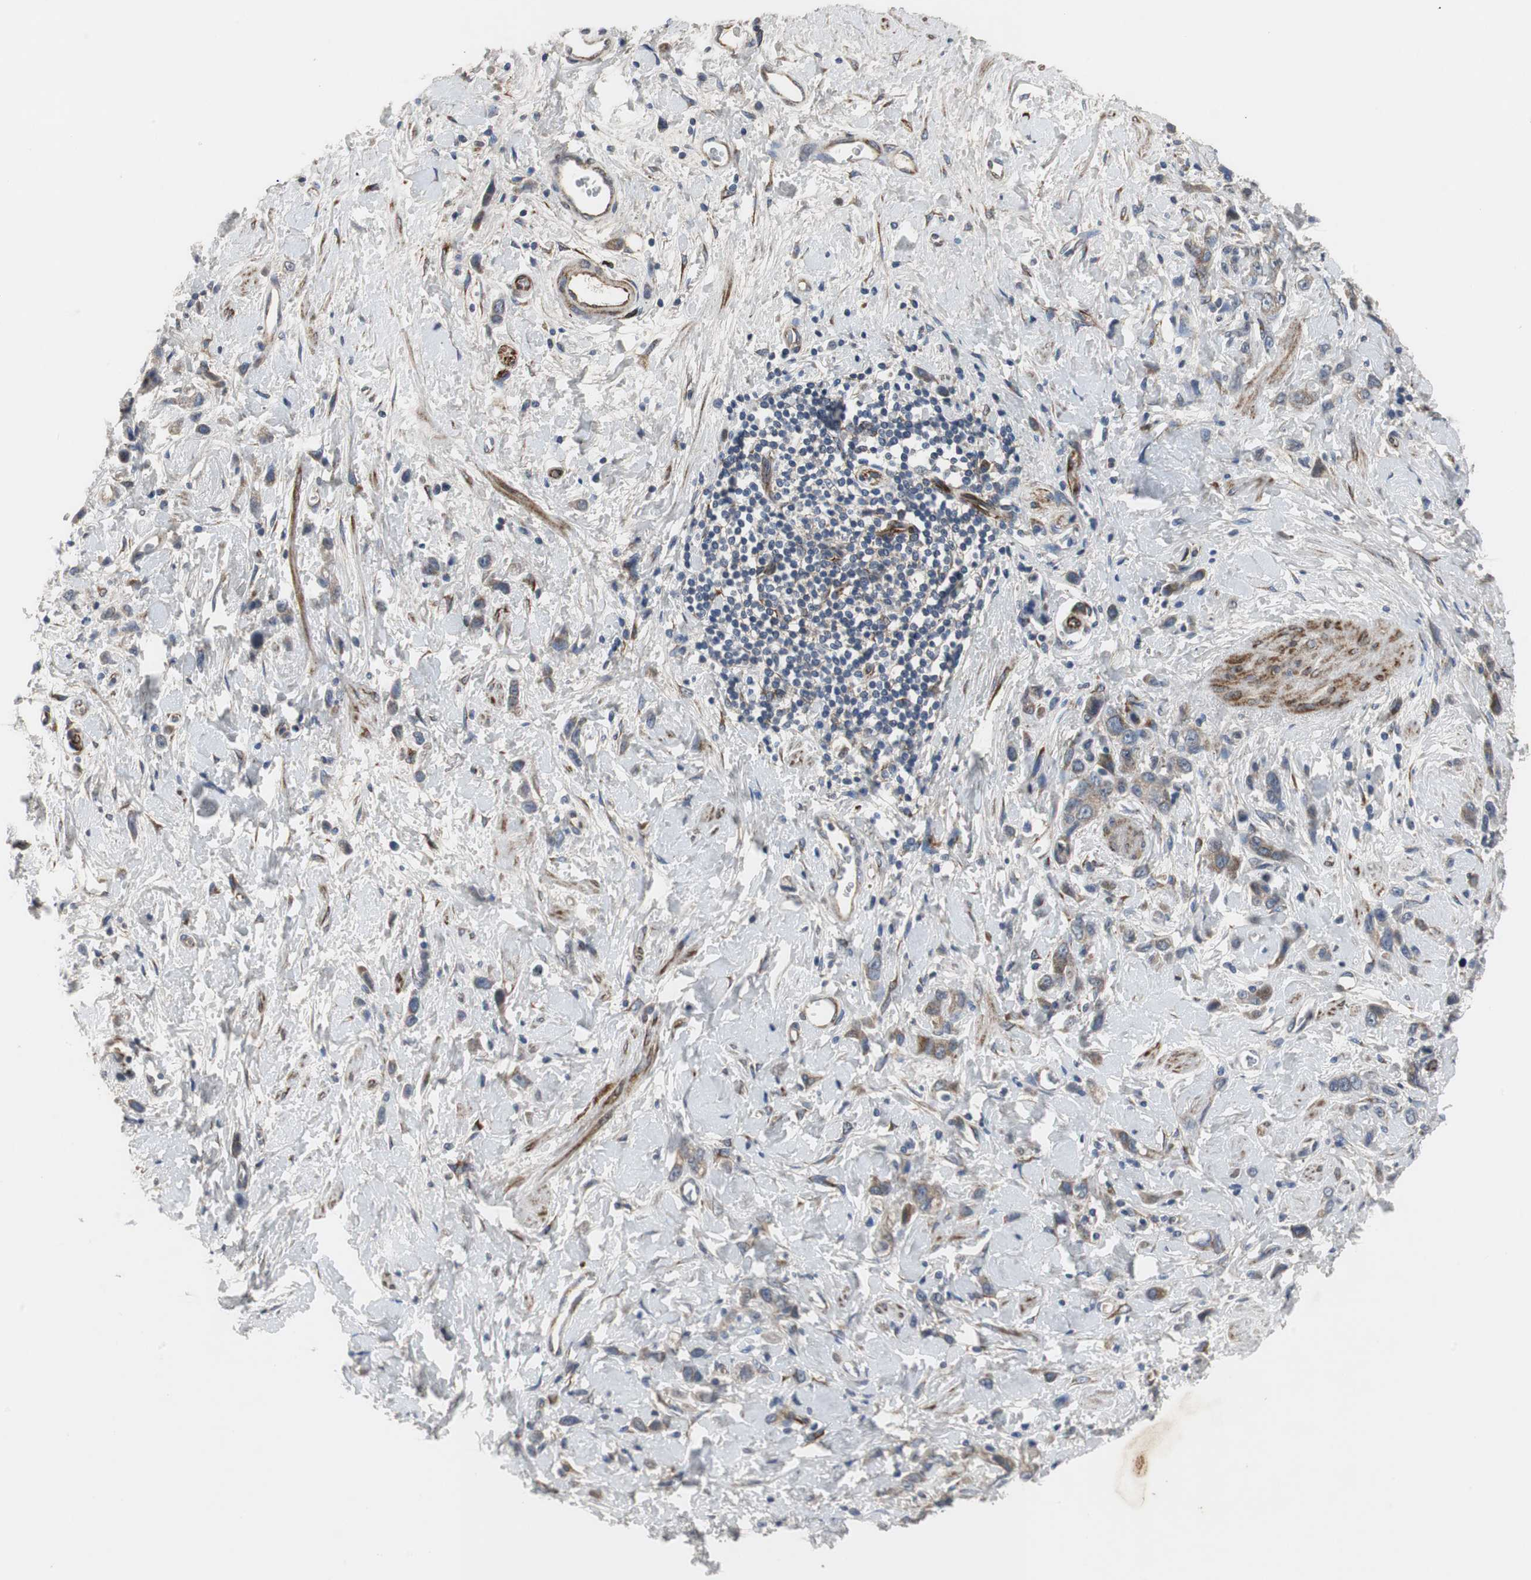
{"staining": {"intensity": "weak", "quantity": ">75%", "location": "cytoplasmic/membranous"}, "tissue": "stomach cancer", "cell_type": "Tumor cells", "image_type": "cancer", "snomed": [{"axis": "morphology", "description": "Normal tissue, NOS"}, {"axis": "morphology", "description": "Adenocarcinoma, NOS"}, {"axis": "topography", "description": "Stomach"}], "caption": "Stomach adenocarcinoma tissue reveals weak cytoplasmic/membranous positivity in approximately >75% of tumor cells, visualized by immunohistochemistry. The protein is shown in brown color, while the nuclei are stained blue.", "gene": "ISCU", "patient": {"sex": "male", "age": 82}}